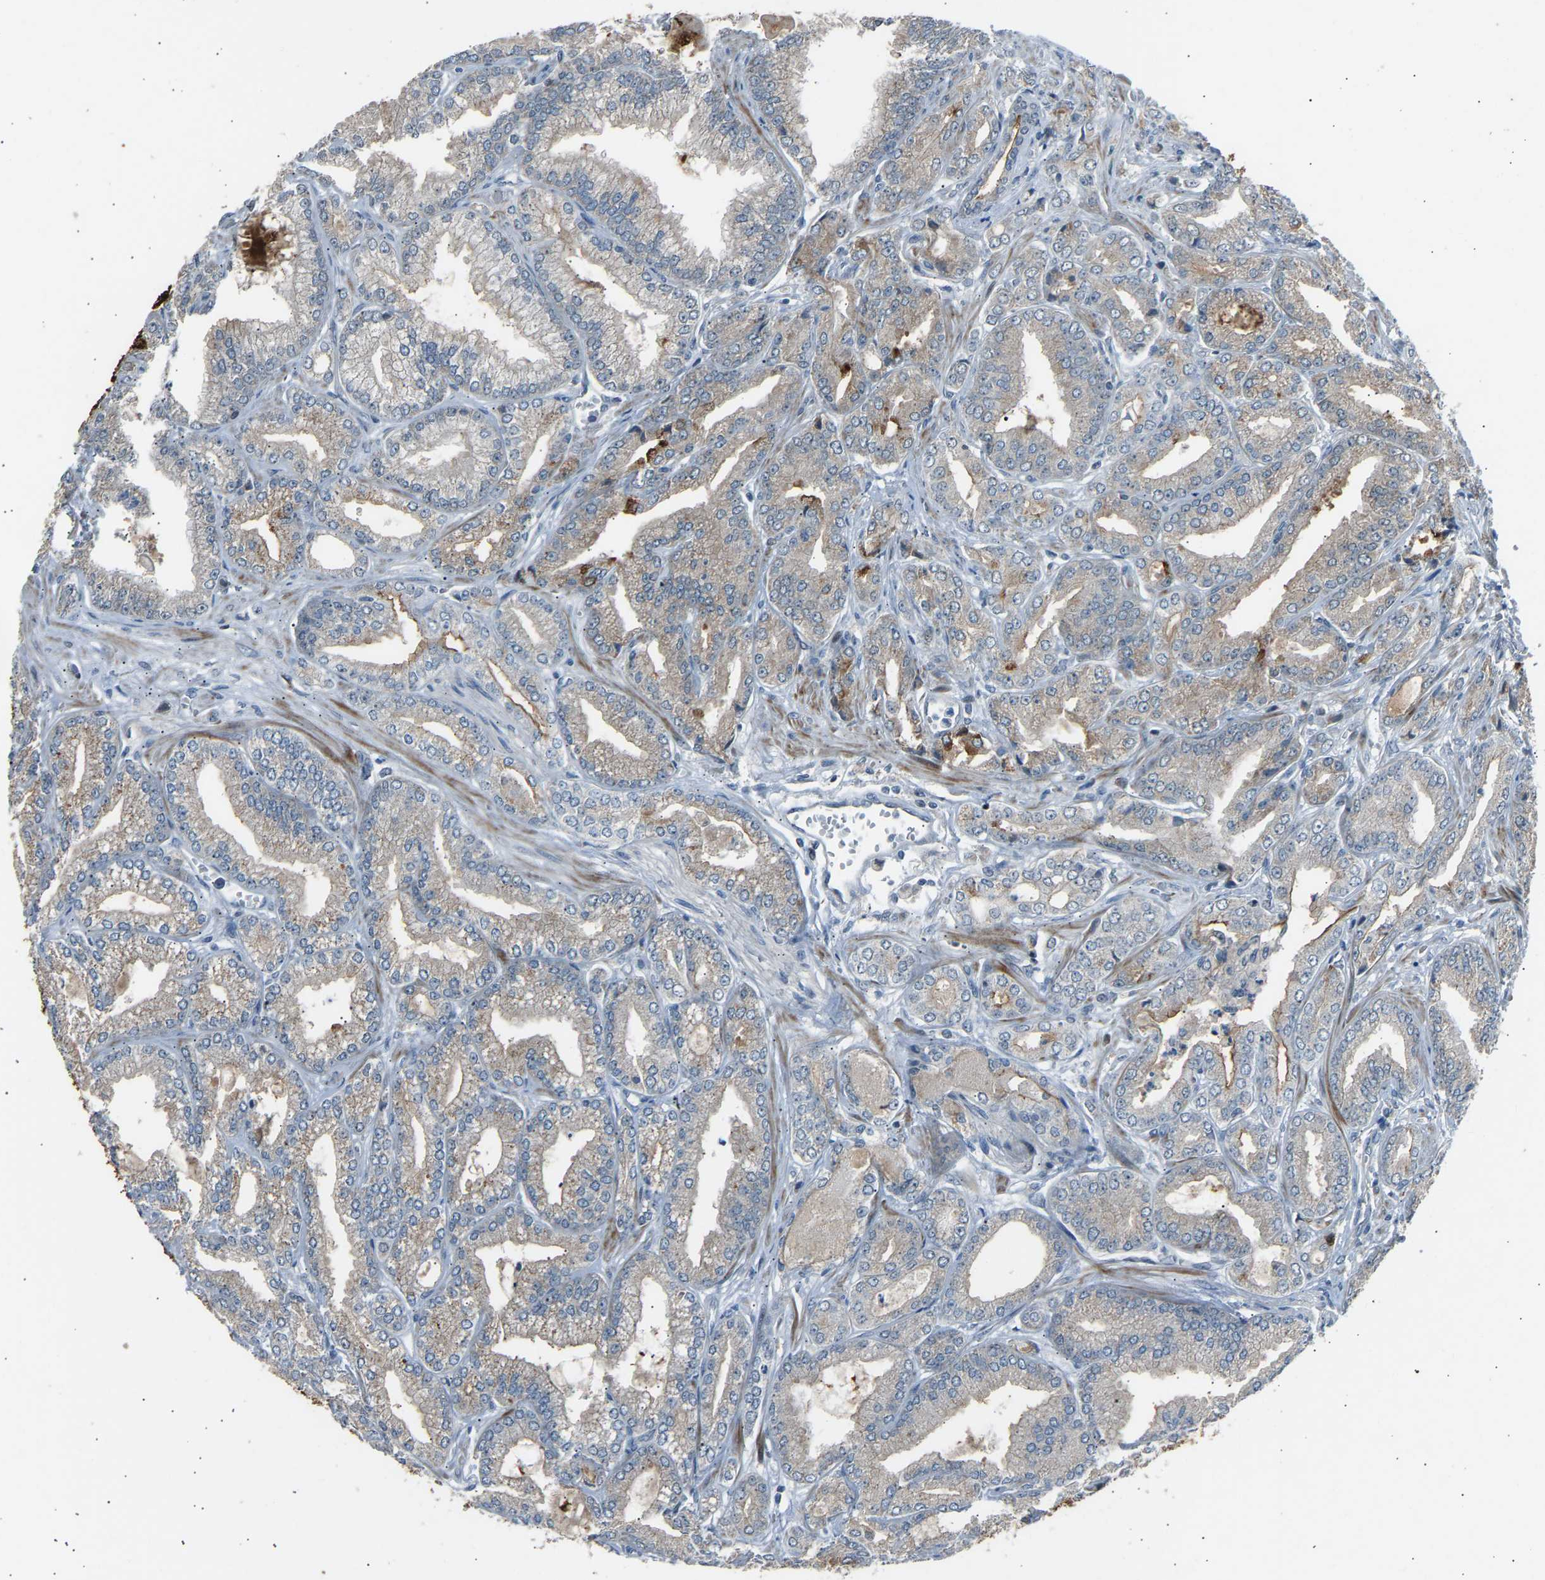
{"staining": {"intensity": "negative", "quantity": "none", "location": "none"}, "tissue": "prostate cancer", "cell_type": "Tumor cells", "image_type": "cancer", "snomed": [{"axis": "morphology", "description": "Adenocarcinoma, Low grade"}, {"axis": "topography", "description": "Prostate"}], "caption": "High power microscopy photomicrograph of an immunohistochemistry (IHC) image of adenocarcinoma (low-grade) (prostate), revealing no significant positivity in tumor cells. (DAB (3,3'-diaminobenzidine) IHC with hematoxylin counter stain).", "gene": "VPS41", "patient": {"sex": "male", "age": 52}}